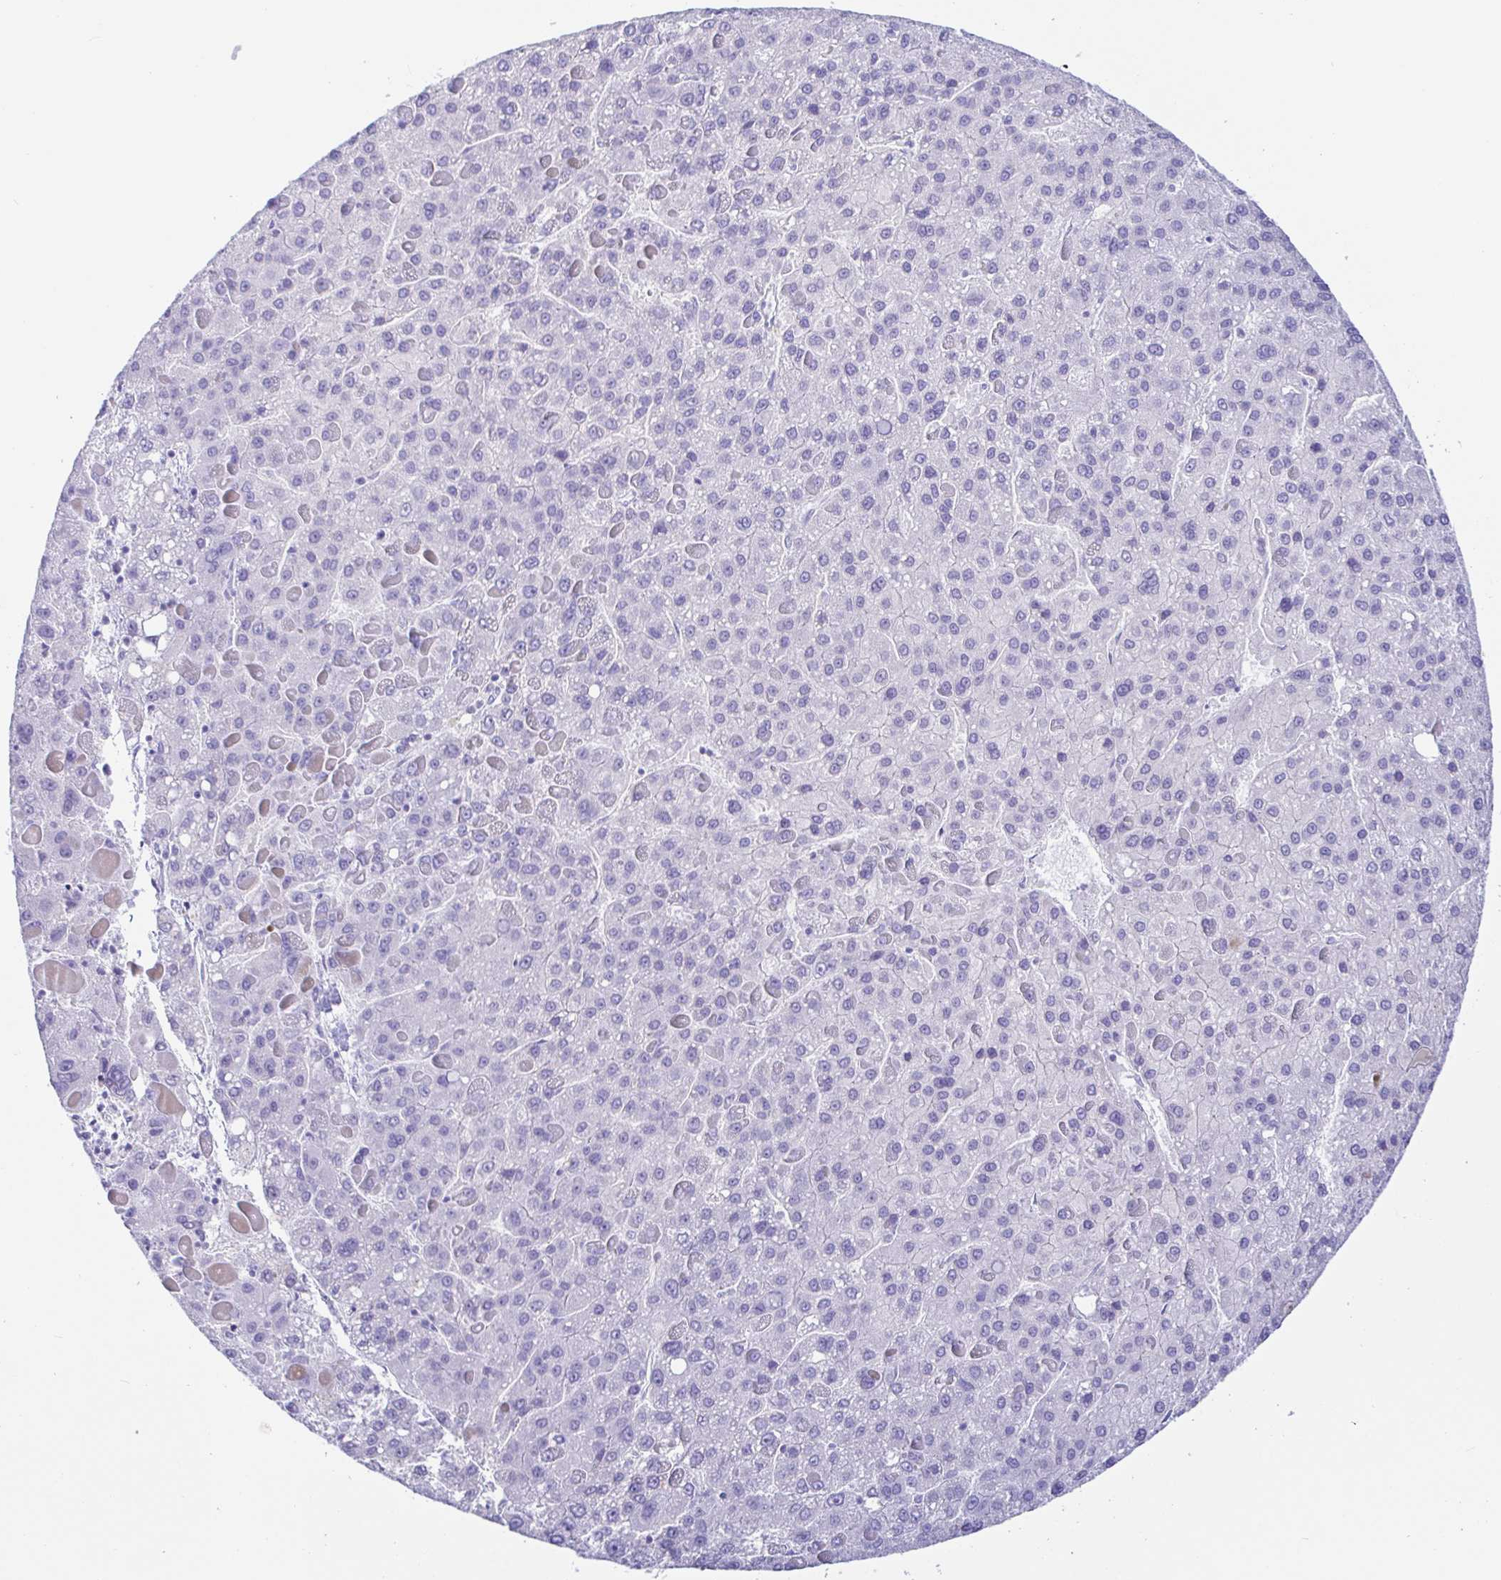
{"staining": {"intensity": "negative", "quantity": "none", "location": "none"}, "tissue": "liver cancer", "cell_type": "Tumor cells", "image_type": "cancer", "snomed": [{"axis": "morphology", "description": "Carcinoma, Hepatocellular, NOS"}, {"axis": "topography", "description": "Liver"}], "caption": "This is an immunohistochemistry photomicrograph of liver hepatocellular carcinoma. There is no expression in tumor cells.", "gene": "PINLYP", "patient": {"sex": "female", "age": 82}}